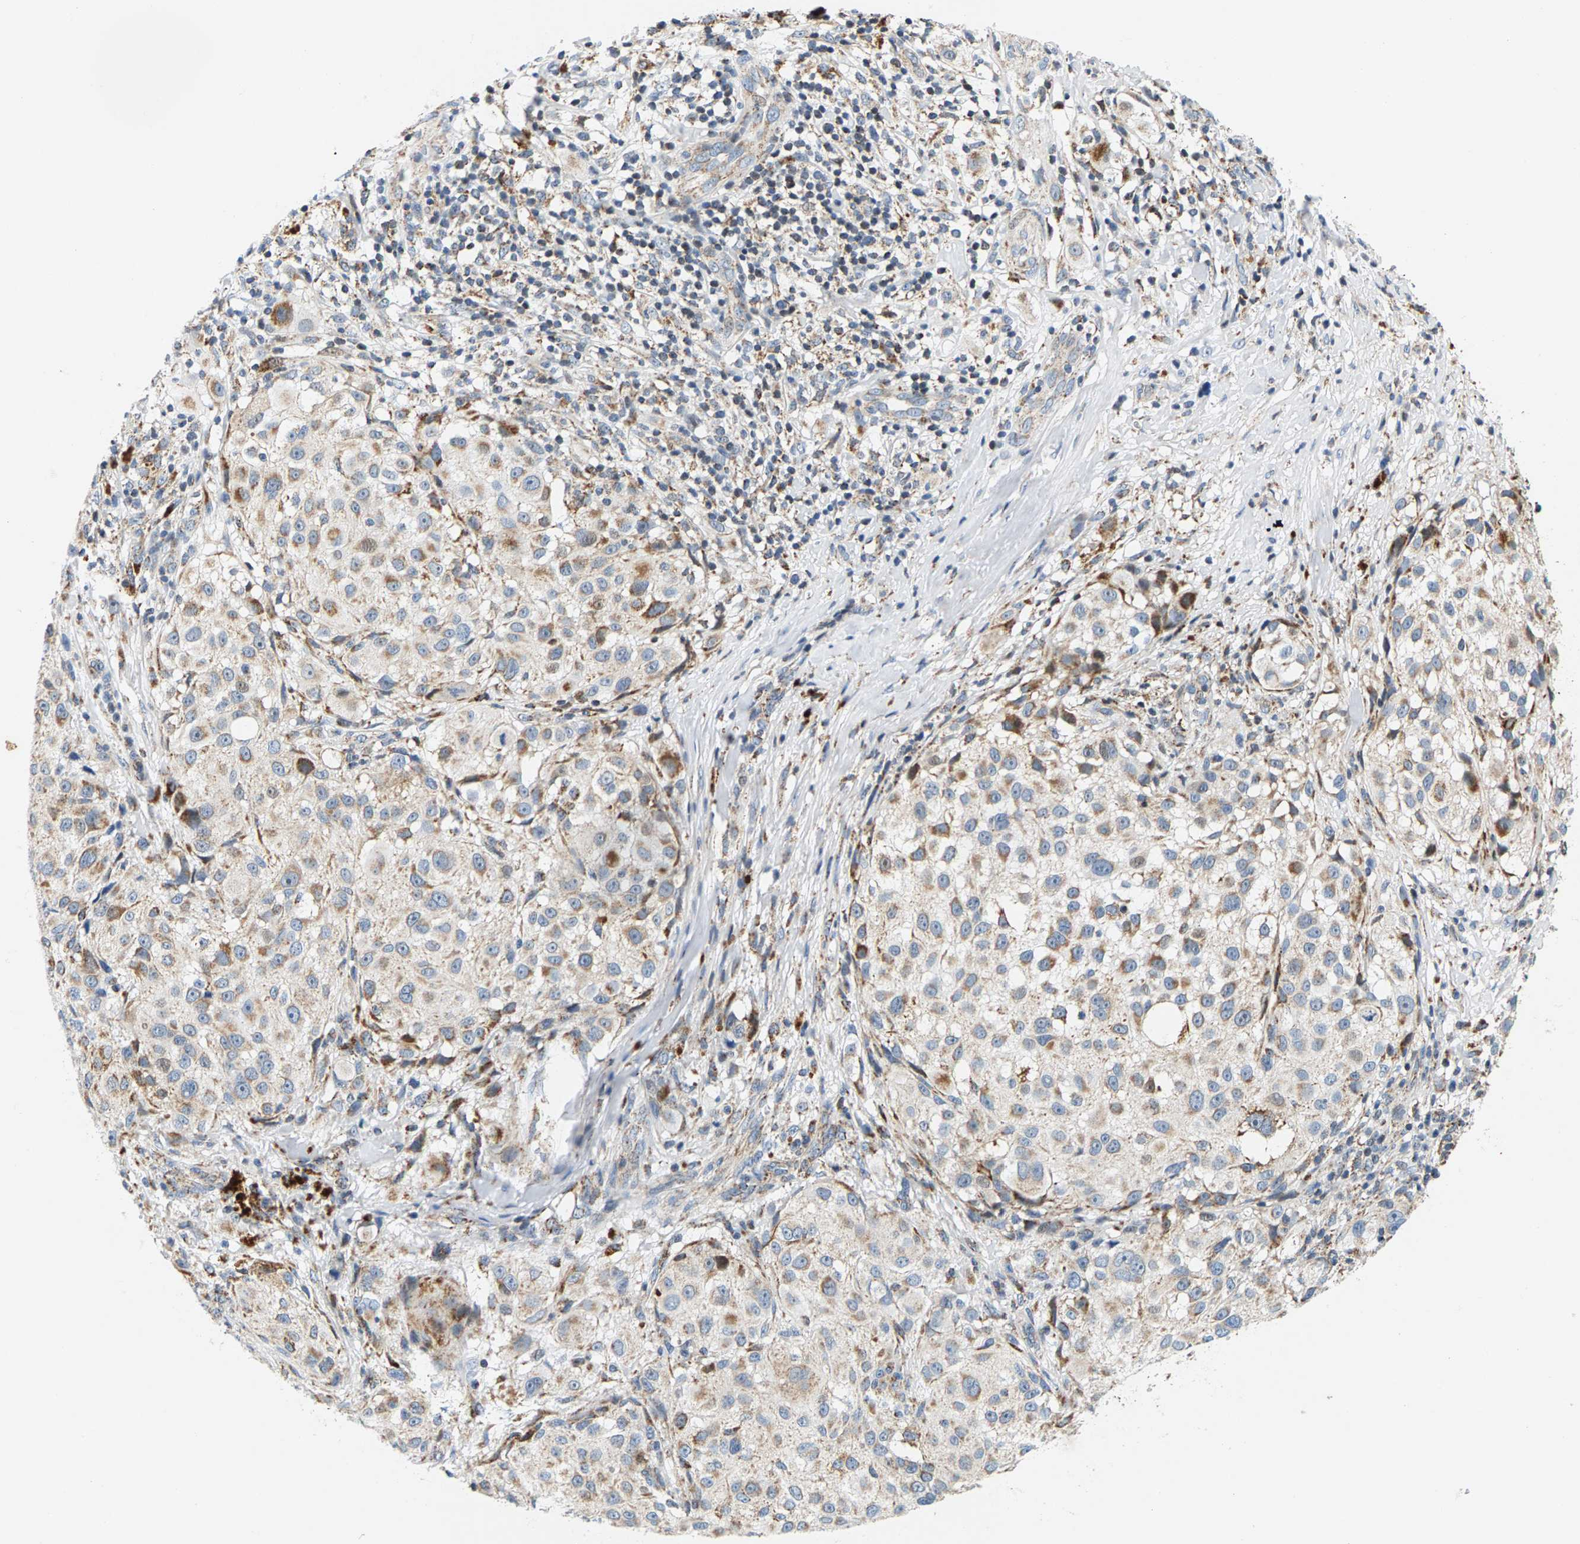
{"staining": {"intensity": "moderate", "quantity": ">75%", "location": "cytoplasmic/membranous"}, "tissue": "melanoma", "cell_type": "Tumor cells", "image_type": "cancer", "snomed": [{"axis": "morphology", "description": "Necrosis, NOS"}, {"axis": "morphology", "description": "Malignant melanoma, NOS"}, {"axis": "topography", "description": "Skin"}], "caption": "Melanoma tissue demonstrates moderate cytoplasmic/membranous expression in approximately >75% of tumor cells", "gene": "PDE1A", "patient": {"sex": "female", "age": 87}}